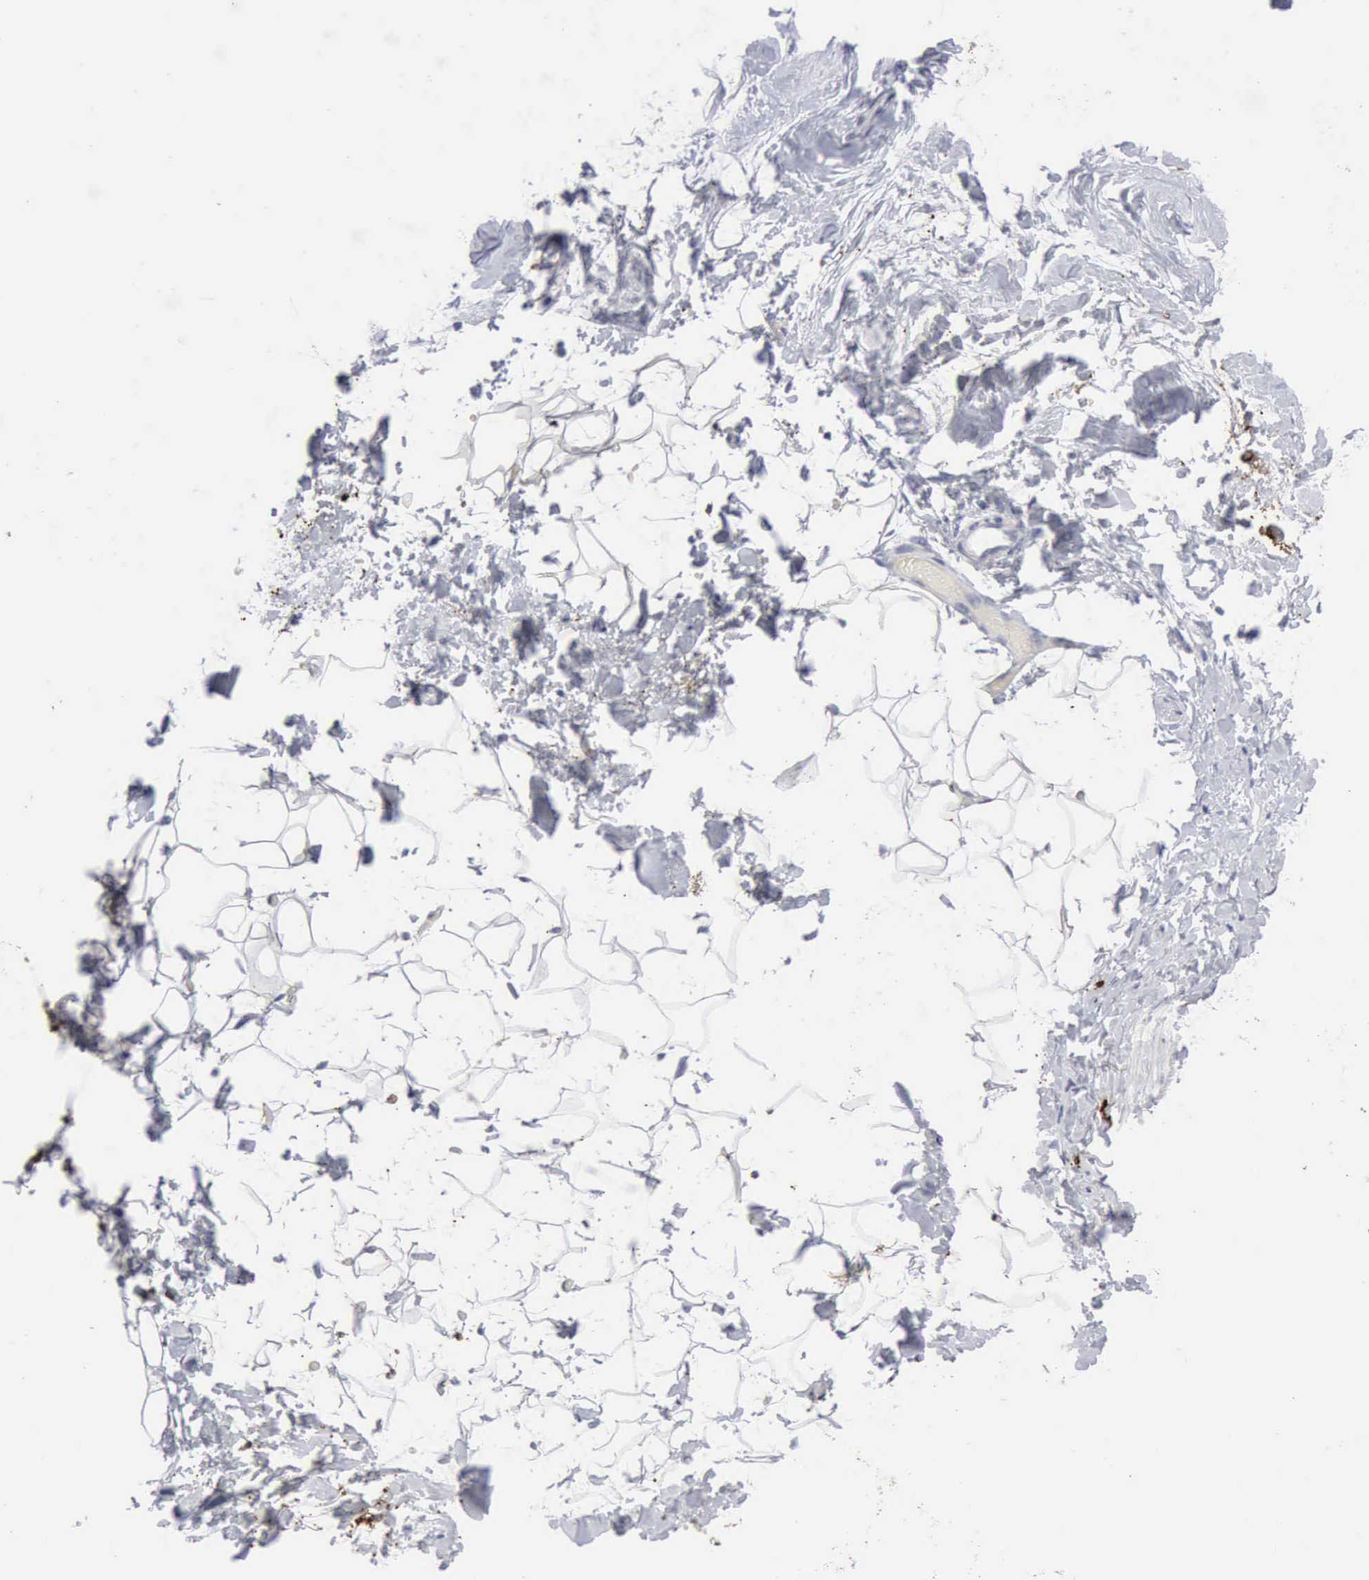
{"staining": {"intensity": "negative", "quantity": "none", "location": "none"}, "tissue": "adipose tissue", "cell_type": "Adipocytes", "image_type": "normal", "snomed": [{"axis": "morphology", "description": "Normal tissue, NOS"}, {"axis": "morphology", "description": "Fibrosis, NOS"}, {"axis": "topography", "description": "Breast"}], "caption": "This is an immunohistochemistry (IHC) micrograph of normal human adipose tissue. There is no staining in adipocytes.", "gene": "CMA1", "patient": {"sex": "female", "age": 24}}